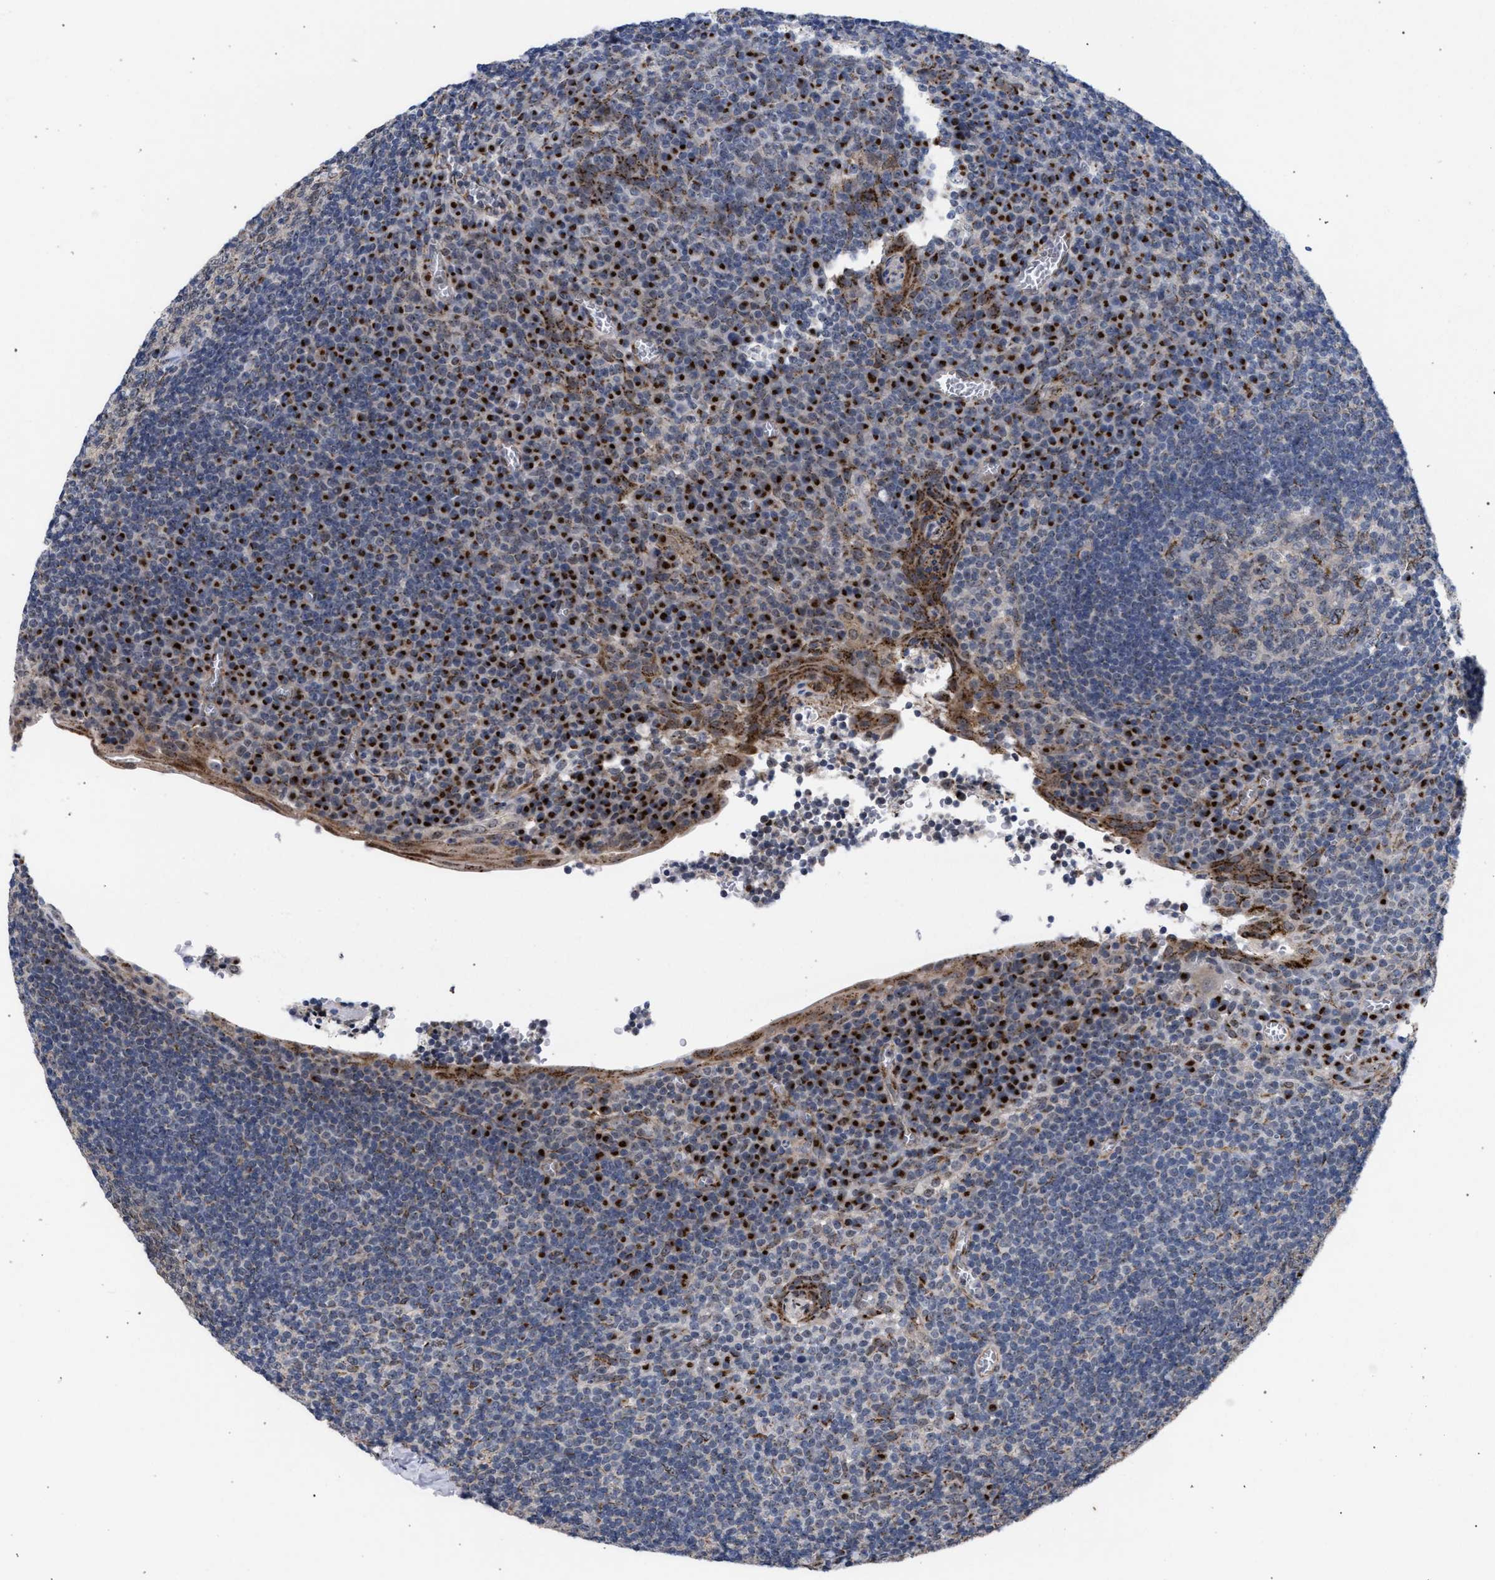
{"staining": {"intensity": "strong", "quantity": "<25%", "location": "cytoplasmic/membranous"}, "tissue": "tonsil", "cell_type": "Germinal center cells", "image_type": "normal", "snomed": [{"axis": "morphology", "description": "Normal tissue, NOS"}, {"axis": "topography", "description": "Tonsil"}], "caption": "The micrograph shows a brown stain indicating the presence of a protein in the cytoplasmic/membranous of germinal center cells in tonsil. The protein is shown in brown color, while the nuclei are stained blue.", "gene": "GOLGA2", "patient": {"sex": "male", "age": 37}}